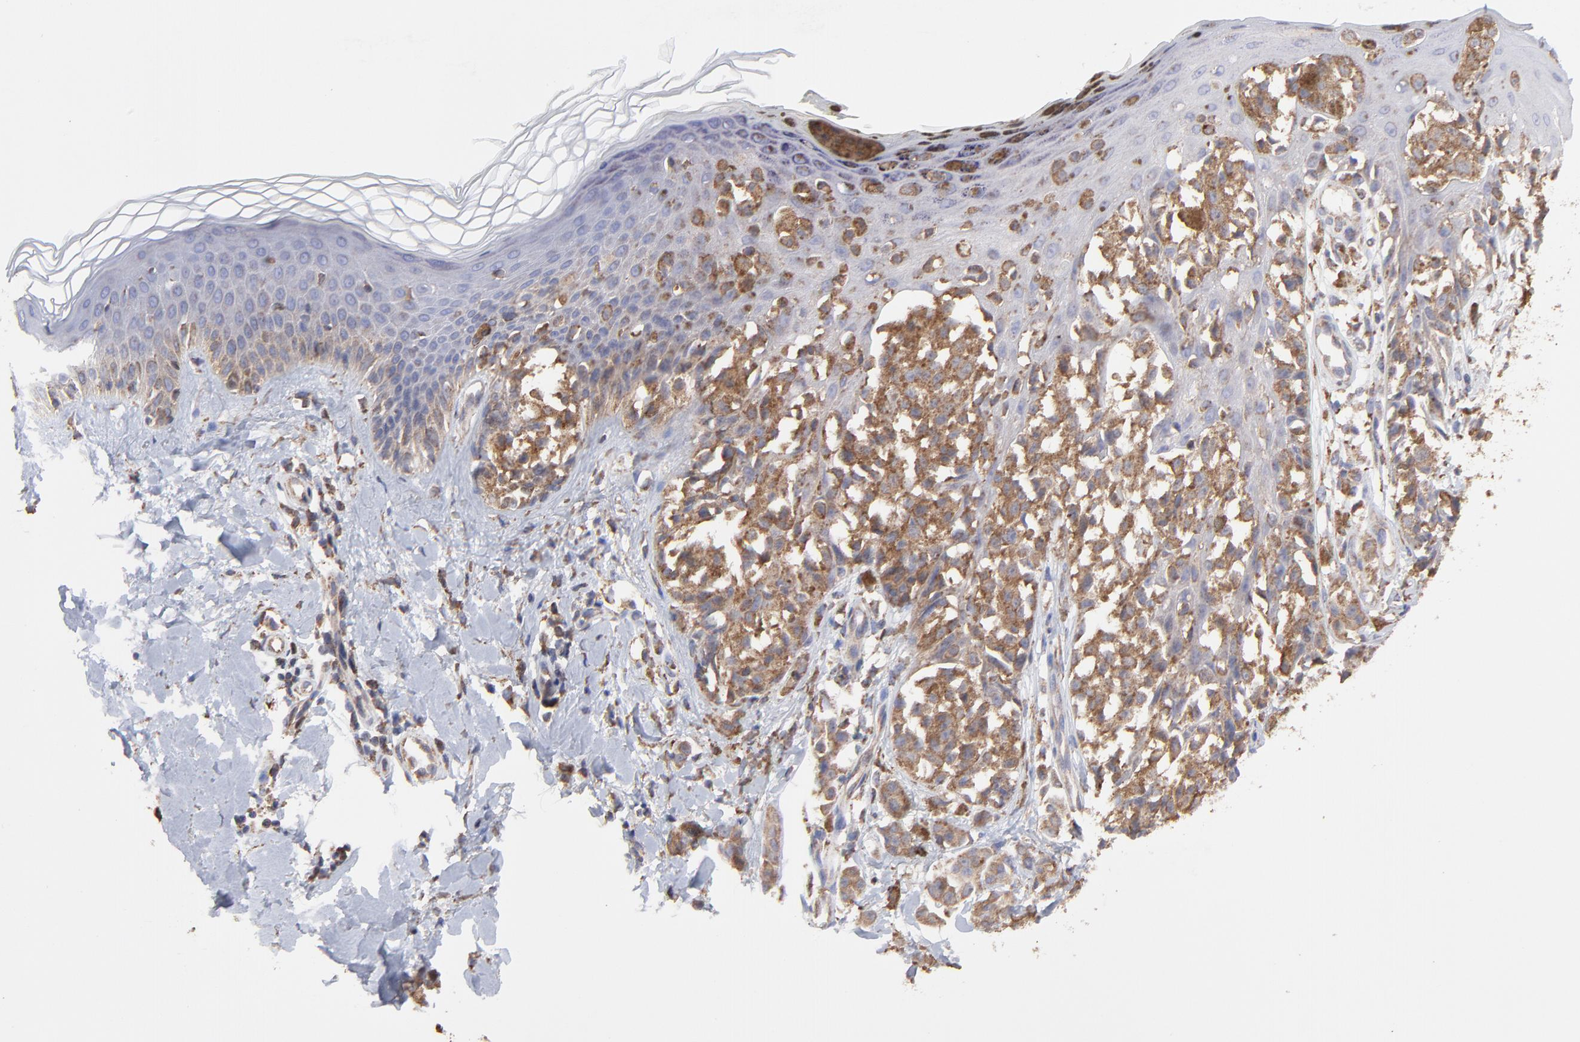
{"staining": {"intensity": "moderate", "quantity": ">75%", "location": "cytoplasmic/membranous"}, "tissue": "melanoma", "cell_type": "Tumor cells", "image_type": "cancer", "snomed": [{"axis": "morphology", "description": "Malignant melanoma, NOS"}, {"axis": "topography", "description": "Skin"}], "caption": "IHC of malignant melanoma exhibits medium levels of moderate cytoplasmic/membranous expression in about >75% of tumor cells. Nuclei are stained in blue.", "gene": "PFKM", "patient": {"sex": "female", "age": 38}}